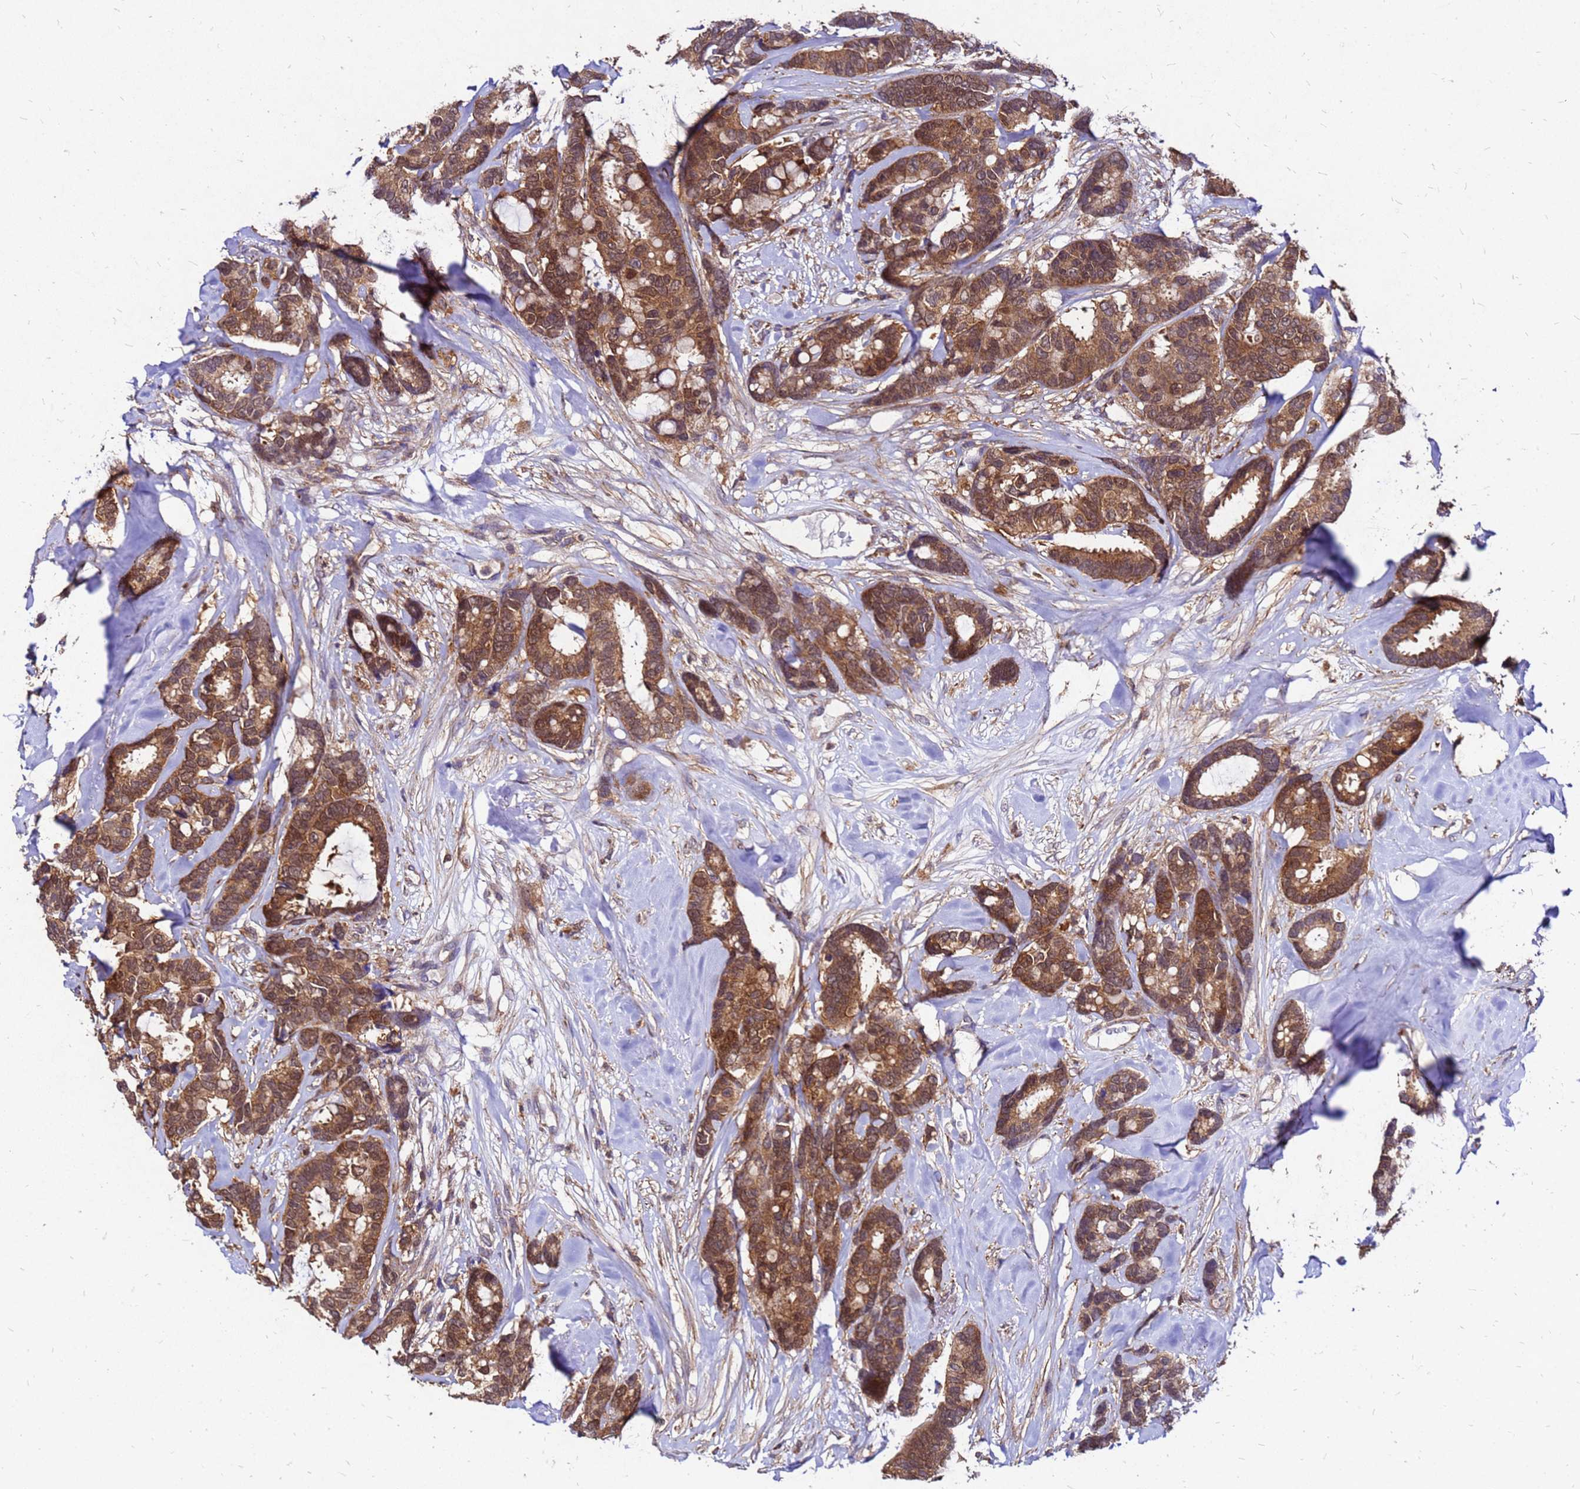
{"staining": {"intensity": "strong", "quantity": ">75%", "location": "cytoplasmic/membranous"}, "tissue": "breast cancer", "cell_type": "Tumor cells", "image_type": "cancer", "snomed": [{"axis": "morphology", "description": "Duct carcinoma"}, {"axis": "topography", "description": "Breast"}], "caption": "An image of breast cancer stained for a protein shows strong cytoplasmic/membranous brown staining in tumor cells.", "gene": "DUSP23", "patient": {"sex": "female", "age": 87}}